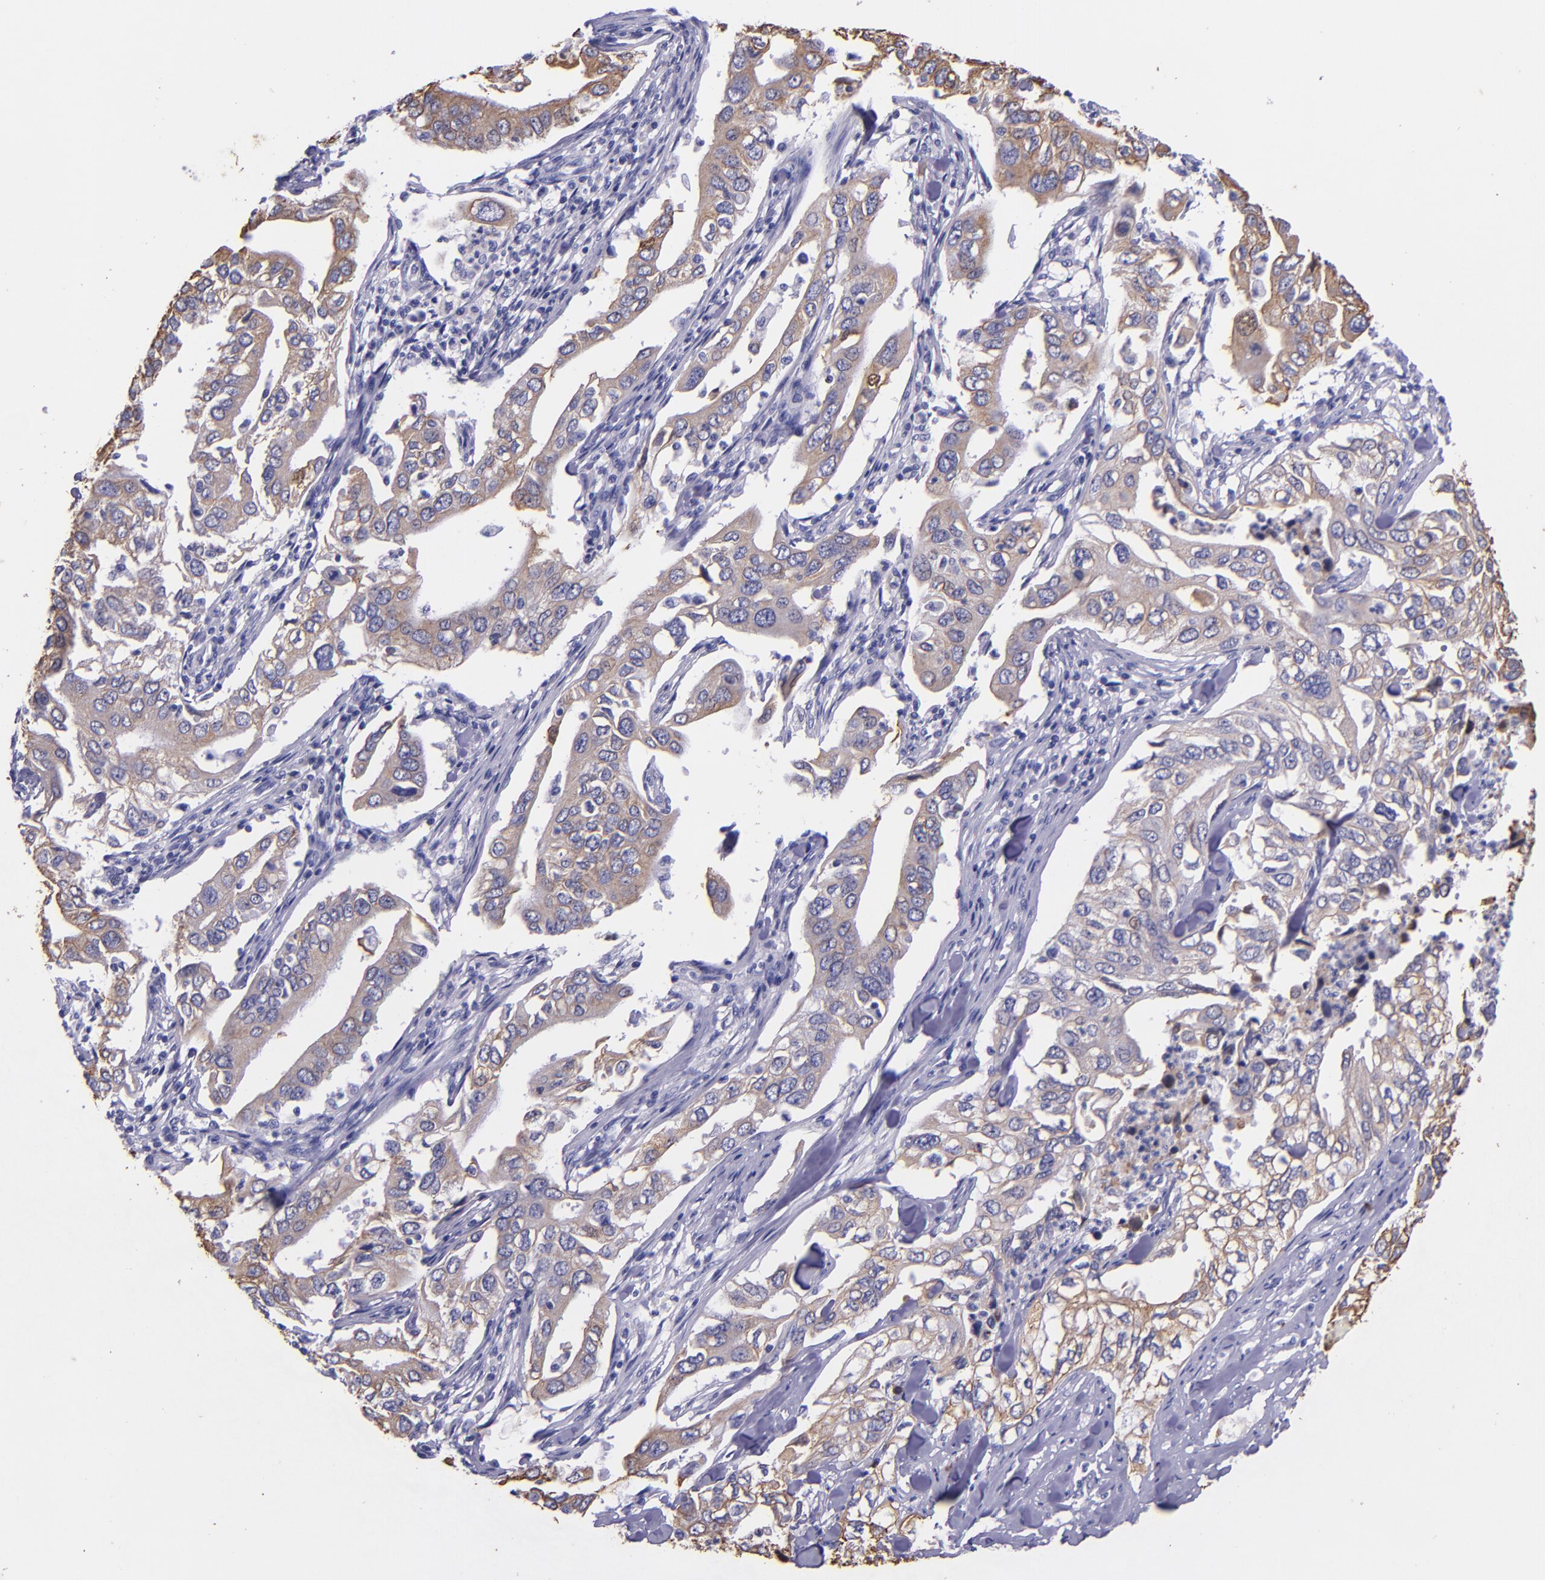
{"staining": {"intensity": "weak", "quantity": ">75%", "location": "cytoplasmic/membranous"}, "tissue": "lung cancer", "cell_type": "Tumor cells", "image_type": "cancer", "snomed": [{"axis": "morphology", "description": "Adenocarcinoma, NOS"}, {"axis": "topography", "description": "Lung"}], "caption": "A histopathology image of human lung cancer stained for a protein demonstrates weak cytoplasmic/membranous brown staining in tumor cells.", "gene": "KRT4", "patient": {"sex": "male", "age": 48}}